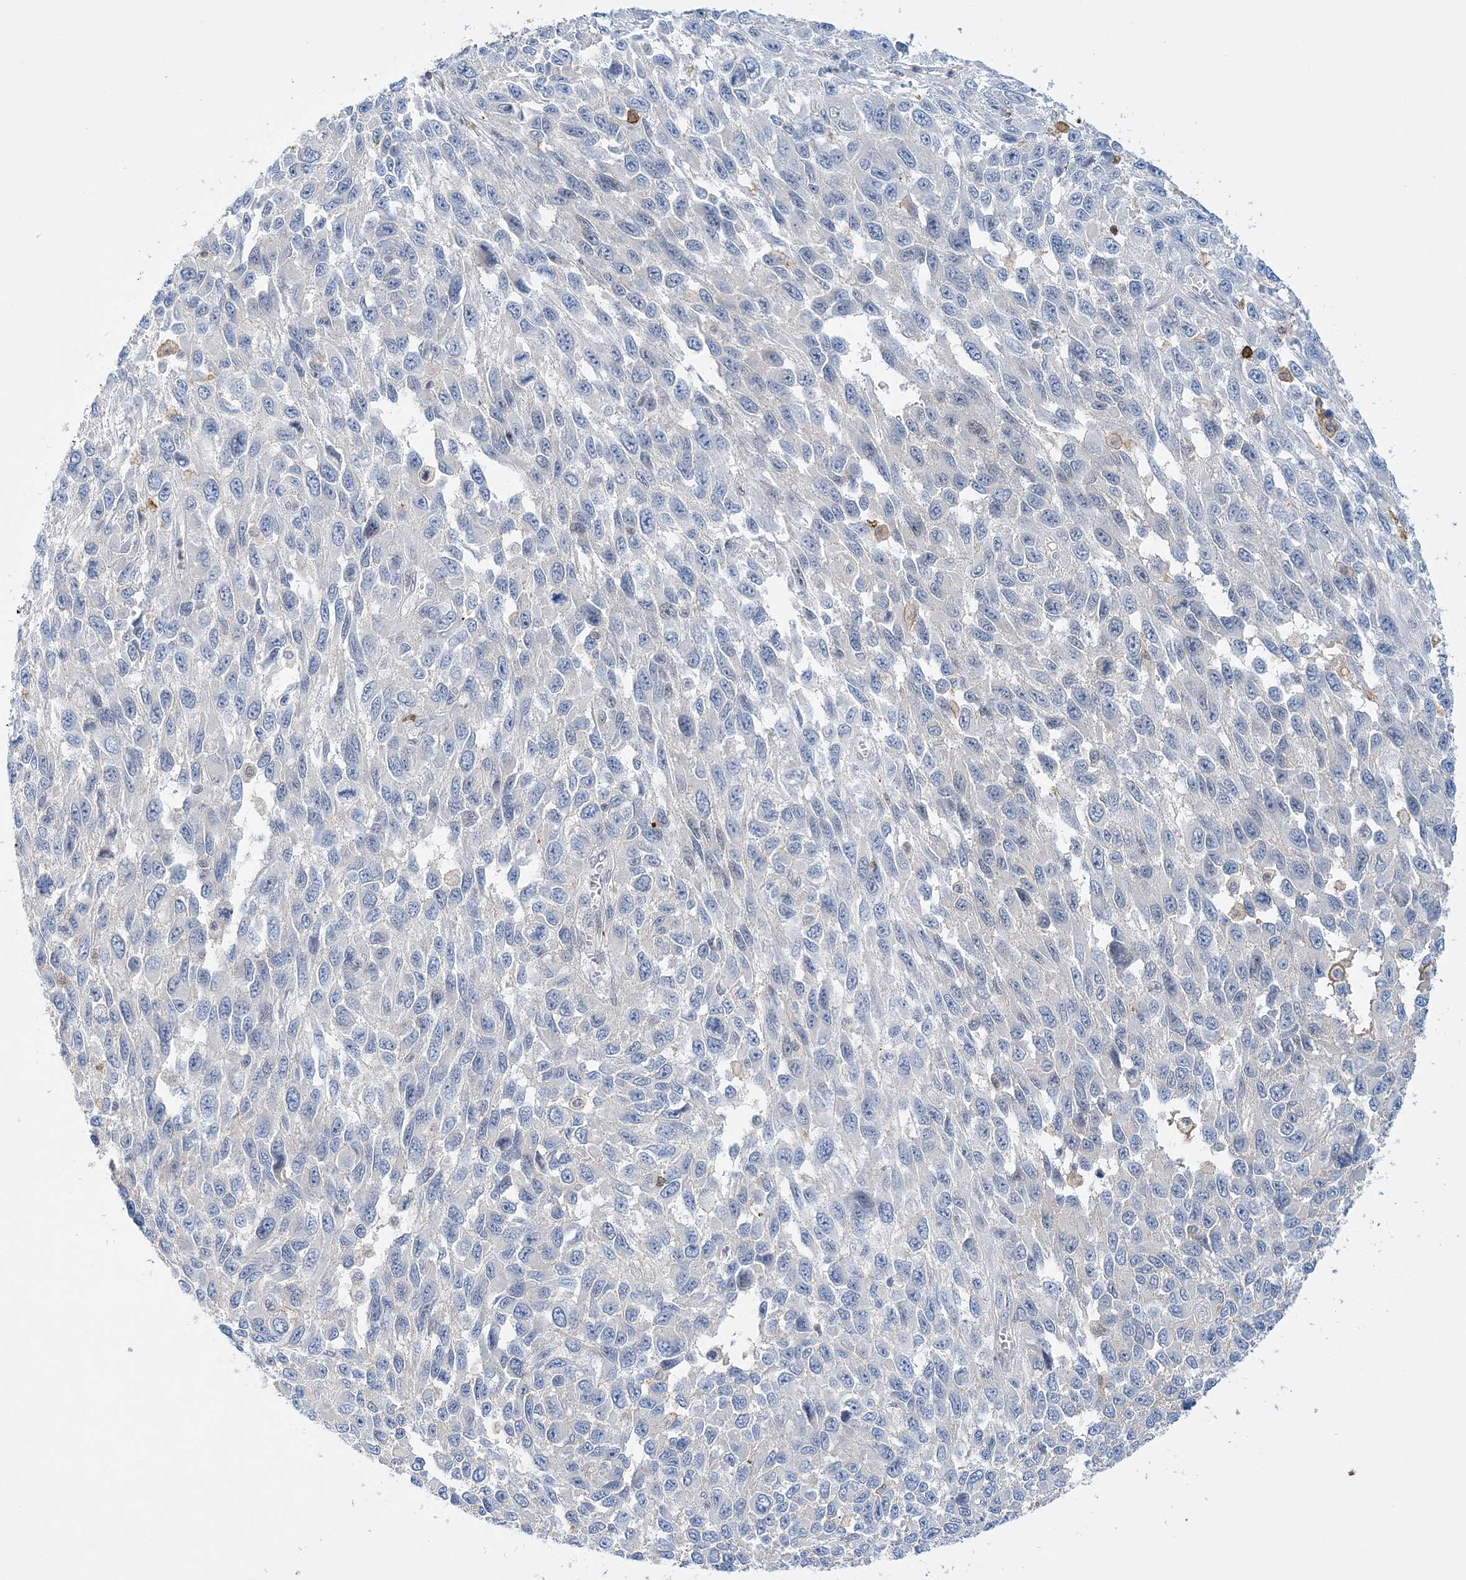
{"staining": {"intensity": "negative", "quantity": "none", "location": "none"}, "tissue": "melanoma", "cell_type": "Tumor cells", "image_type": "cancer", "snomed": [{"axis": "morphology", "description": "Malignant melanoma, NOS"}, {"axis": "topography", "description": "Skin"}], "caption": "High magnification brightfield microscopy of malignant melanoma stained with DAB (3,3'-diaminobenzidine) (brown) and counterstained with hematoxylin (blue): tumor cells show no significant staining.", "gene": "PRMT9", "patient": {"sex": "female", "age": 96}}